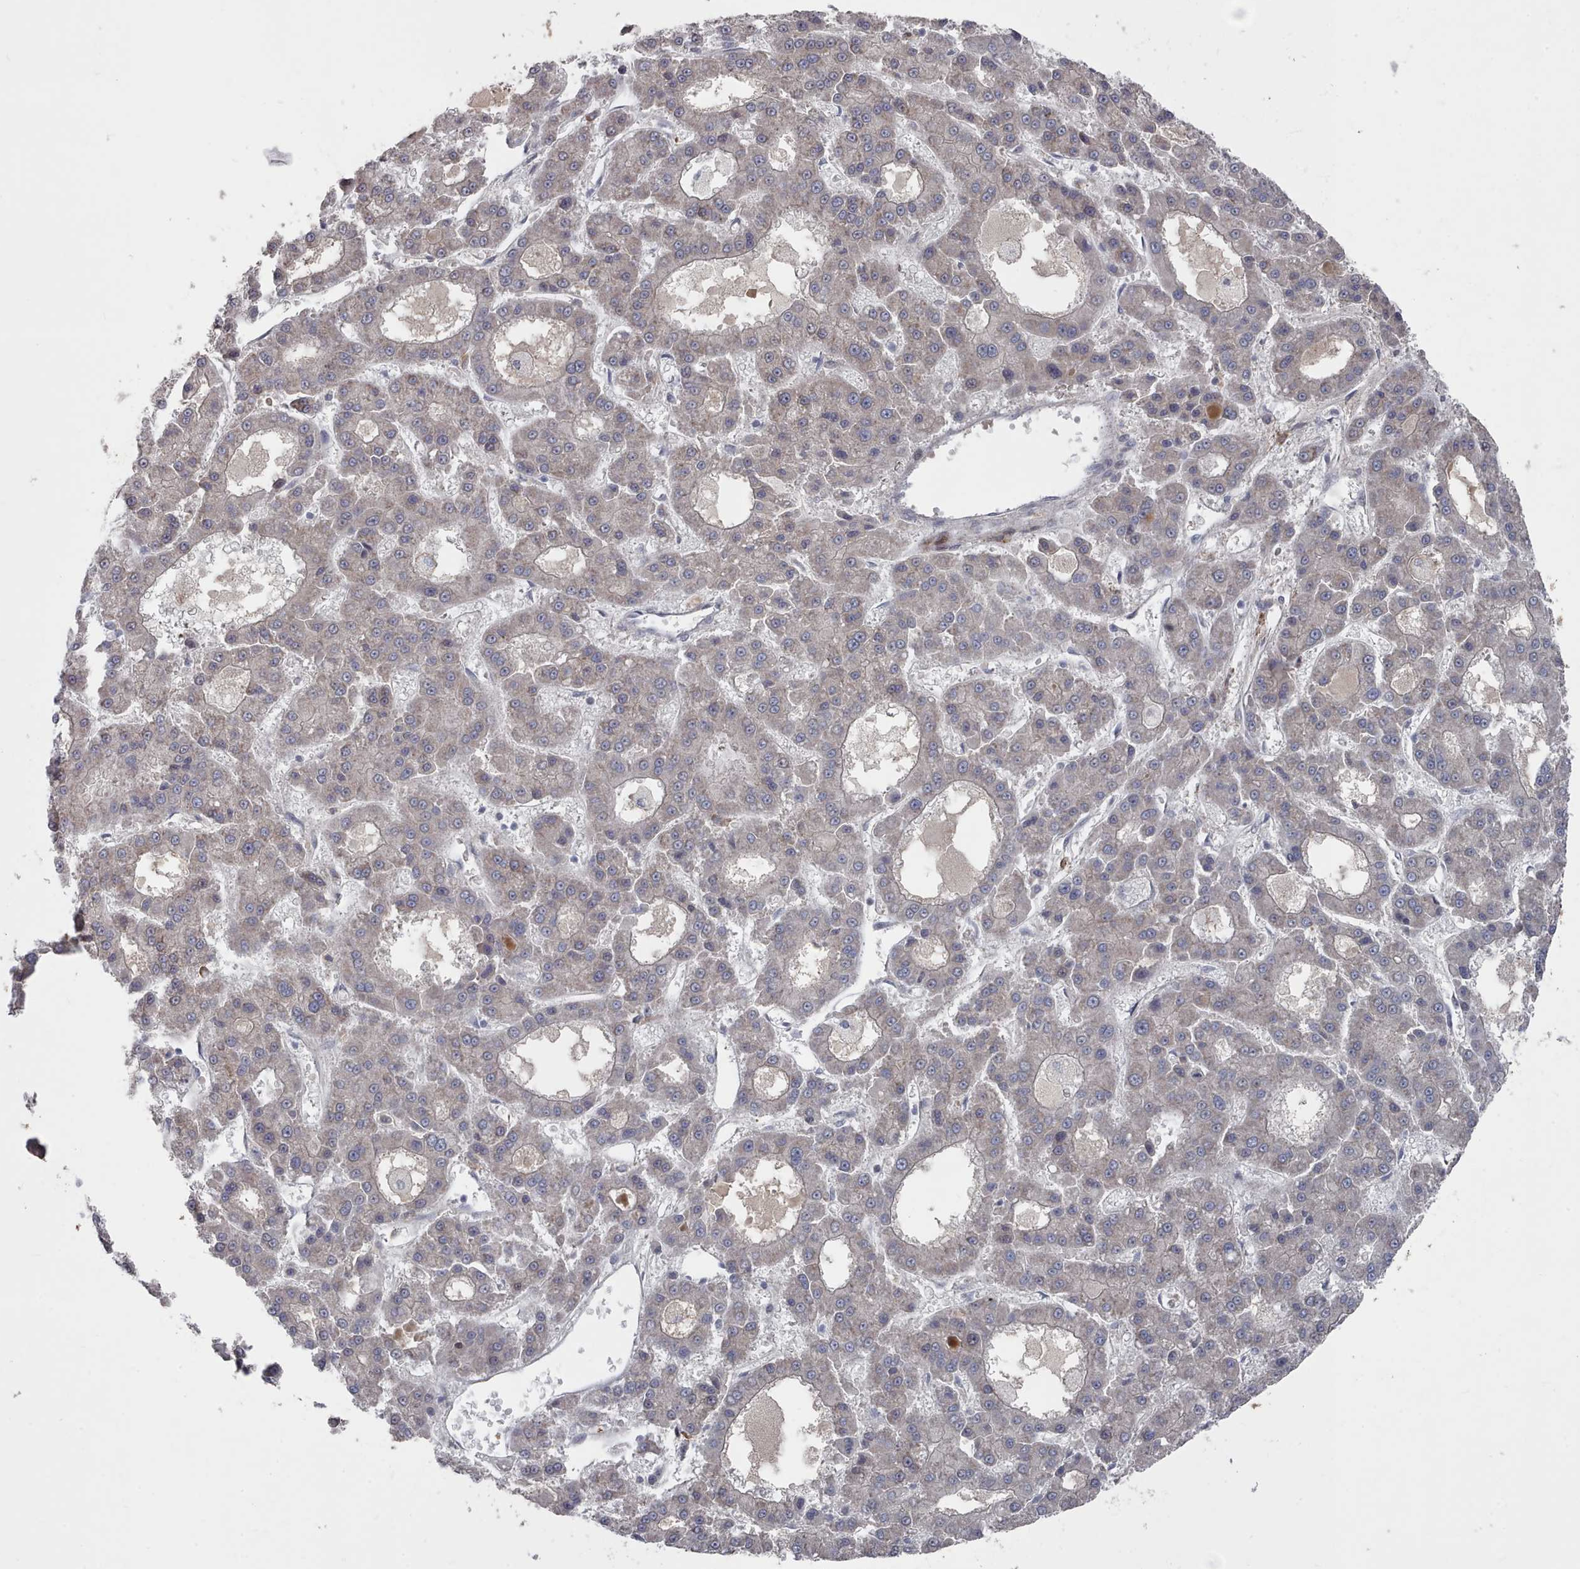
{"staining": {"intensity": "weak", "quantity": "<25%", "location": "cytoplasmic/membranous"}, "tissue": "liver cancer", "cell_type": "Tumor cells", "image_type": "cancer", "snomed": [{"axis": "morphology", "description": "Carcinoma, Hepatocellular, NOS"}, {"axis": "topography", "description": "Liver"}], "caption": "Tumor cells are negative for protein expression in human liver cancer. Nuclei are stained in blue.", "gene": "COL8A2", "patient": {"sex": "male", "age": 70}}